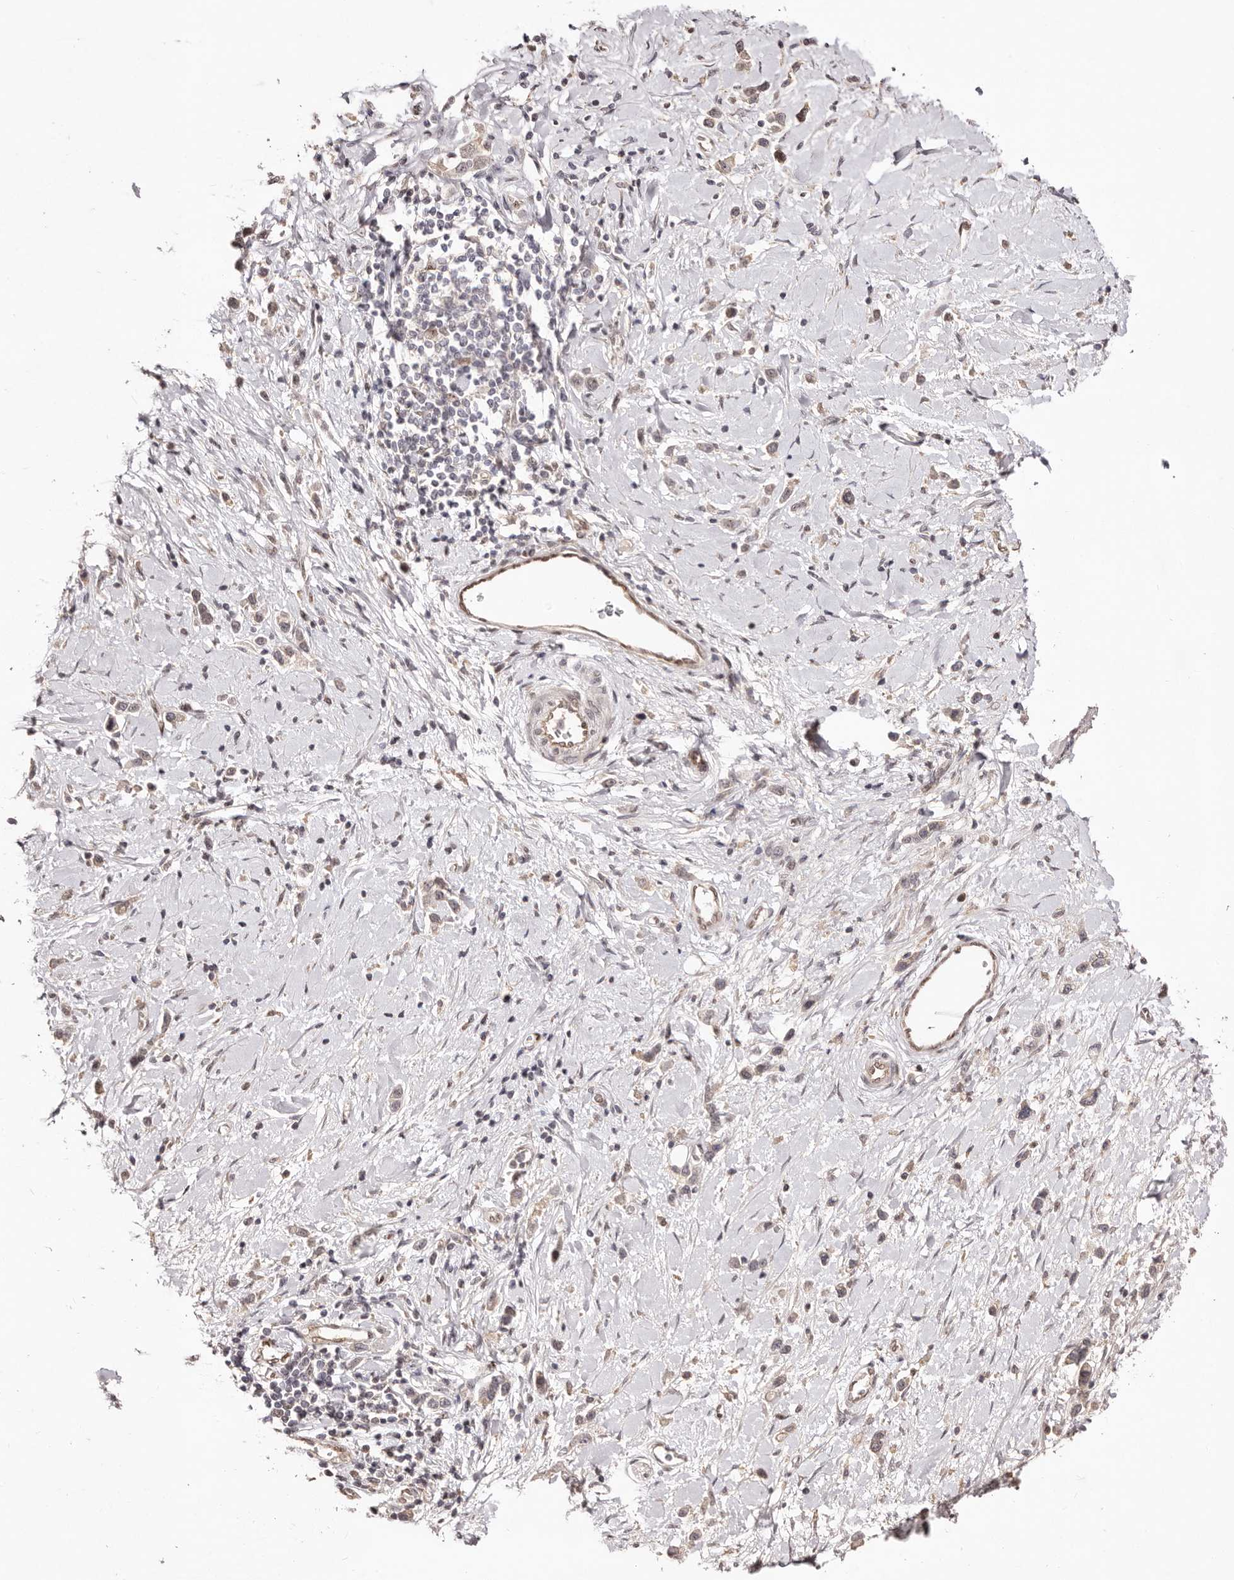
{"staining": {"intensity": "negative", "quantity": "none", "location": "none"}, "tissue": "stomach cancer", "cell_type": "Tumor cells", "image_type": "cancer", "snomed": [{"axis": "morphology", "description": "Adenocarcinoma, NOS"}, {"axis": "topography", "description": "Stomach"}], "caption": "This micrograph is of stomach cancer (adenocarcinoma) stained with immunohistochemistry (IHC) to label a protein in brown with the nuclei are counter-stained blue. There is no expression in tumor cells.", "gene": "EGR3", "patient": {"sex": "female", "age": 65}}